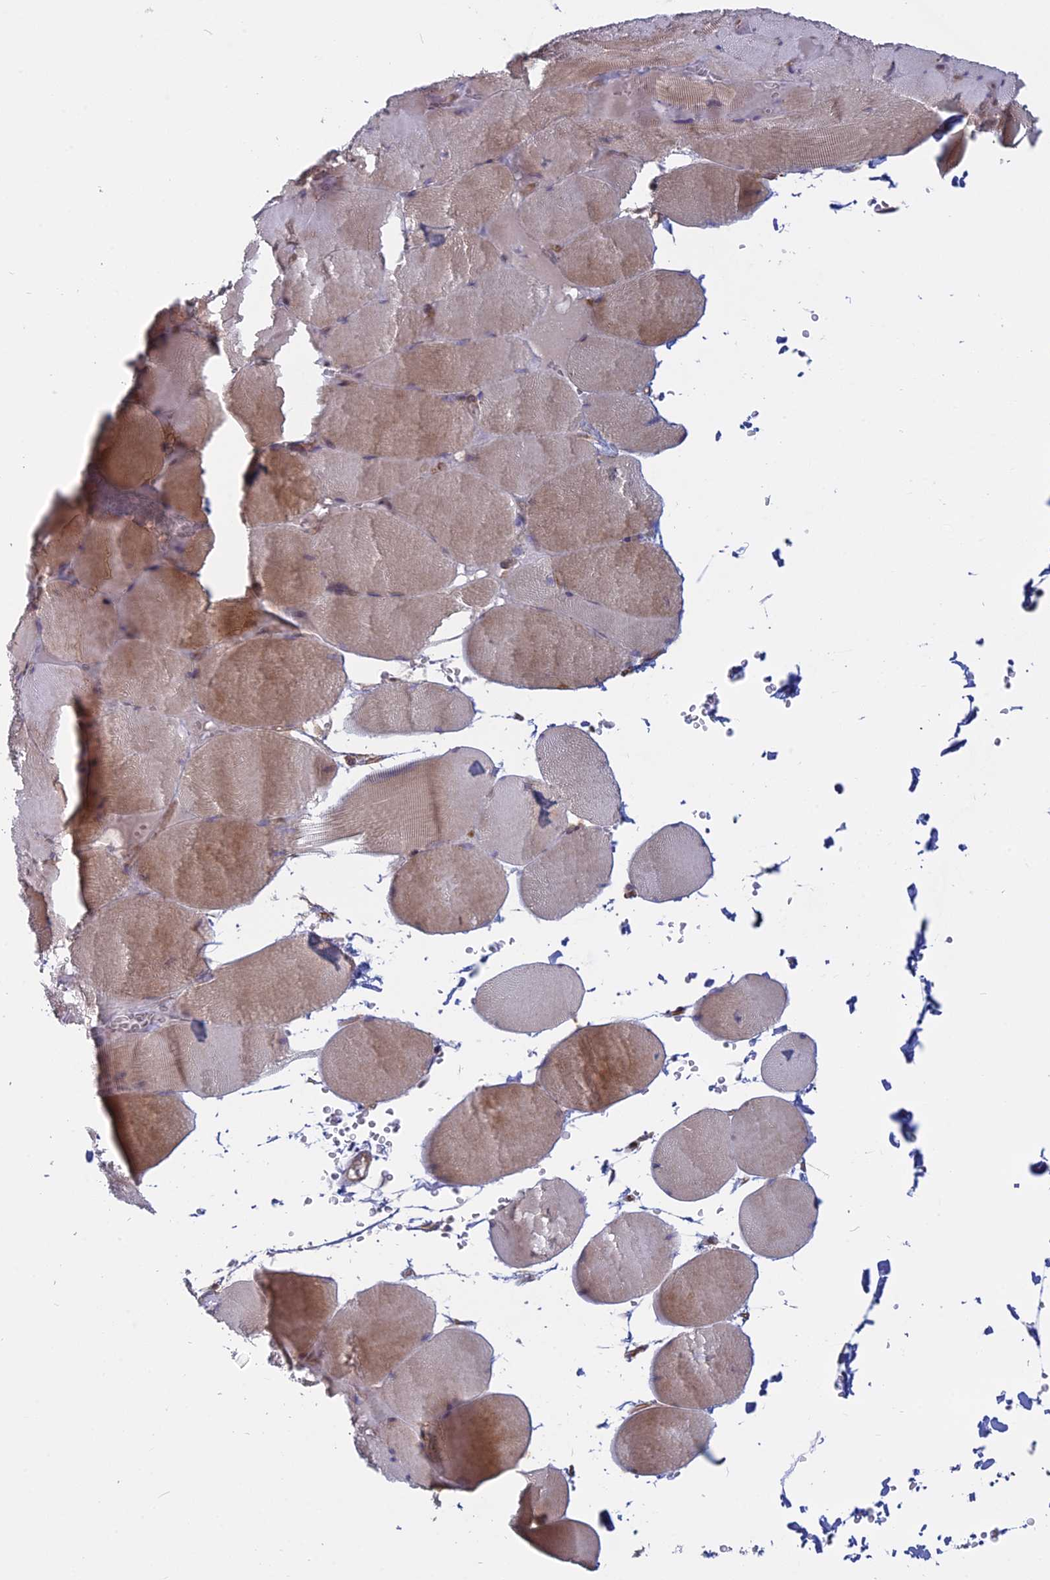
{"staining": {"intensity": "moderate", "quantity": "25%-75%", "location": "cytoplasmic/membranous"}, "tissue": "skeletal muscle", "cell_type": "Myocytes", "image_type": "normal", "snomed": [{"axis": "morphology", "description": "Normal tissue, NOS"}, {"axis": "topography", "description": "Skeletal muscle"}, {"axis": "topography", "description": "Head-Neck"}], "caption": "IHC micrograph of unremarkable skeletal muscle stained for a protein (brown), which shows medium levels of moderate cytoplasmic/membranous staining in approximately 25%-75% of myocytes.", "gene": "TMEM208", "patient": {"sex": "male", "age": 66}}